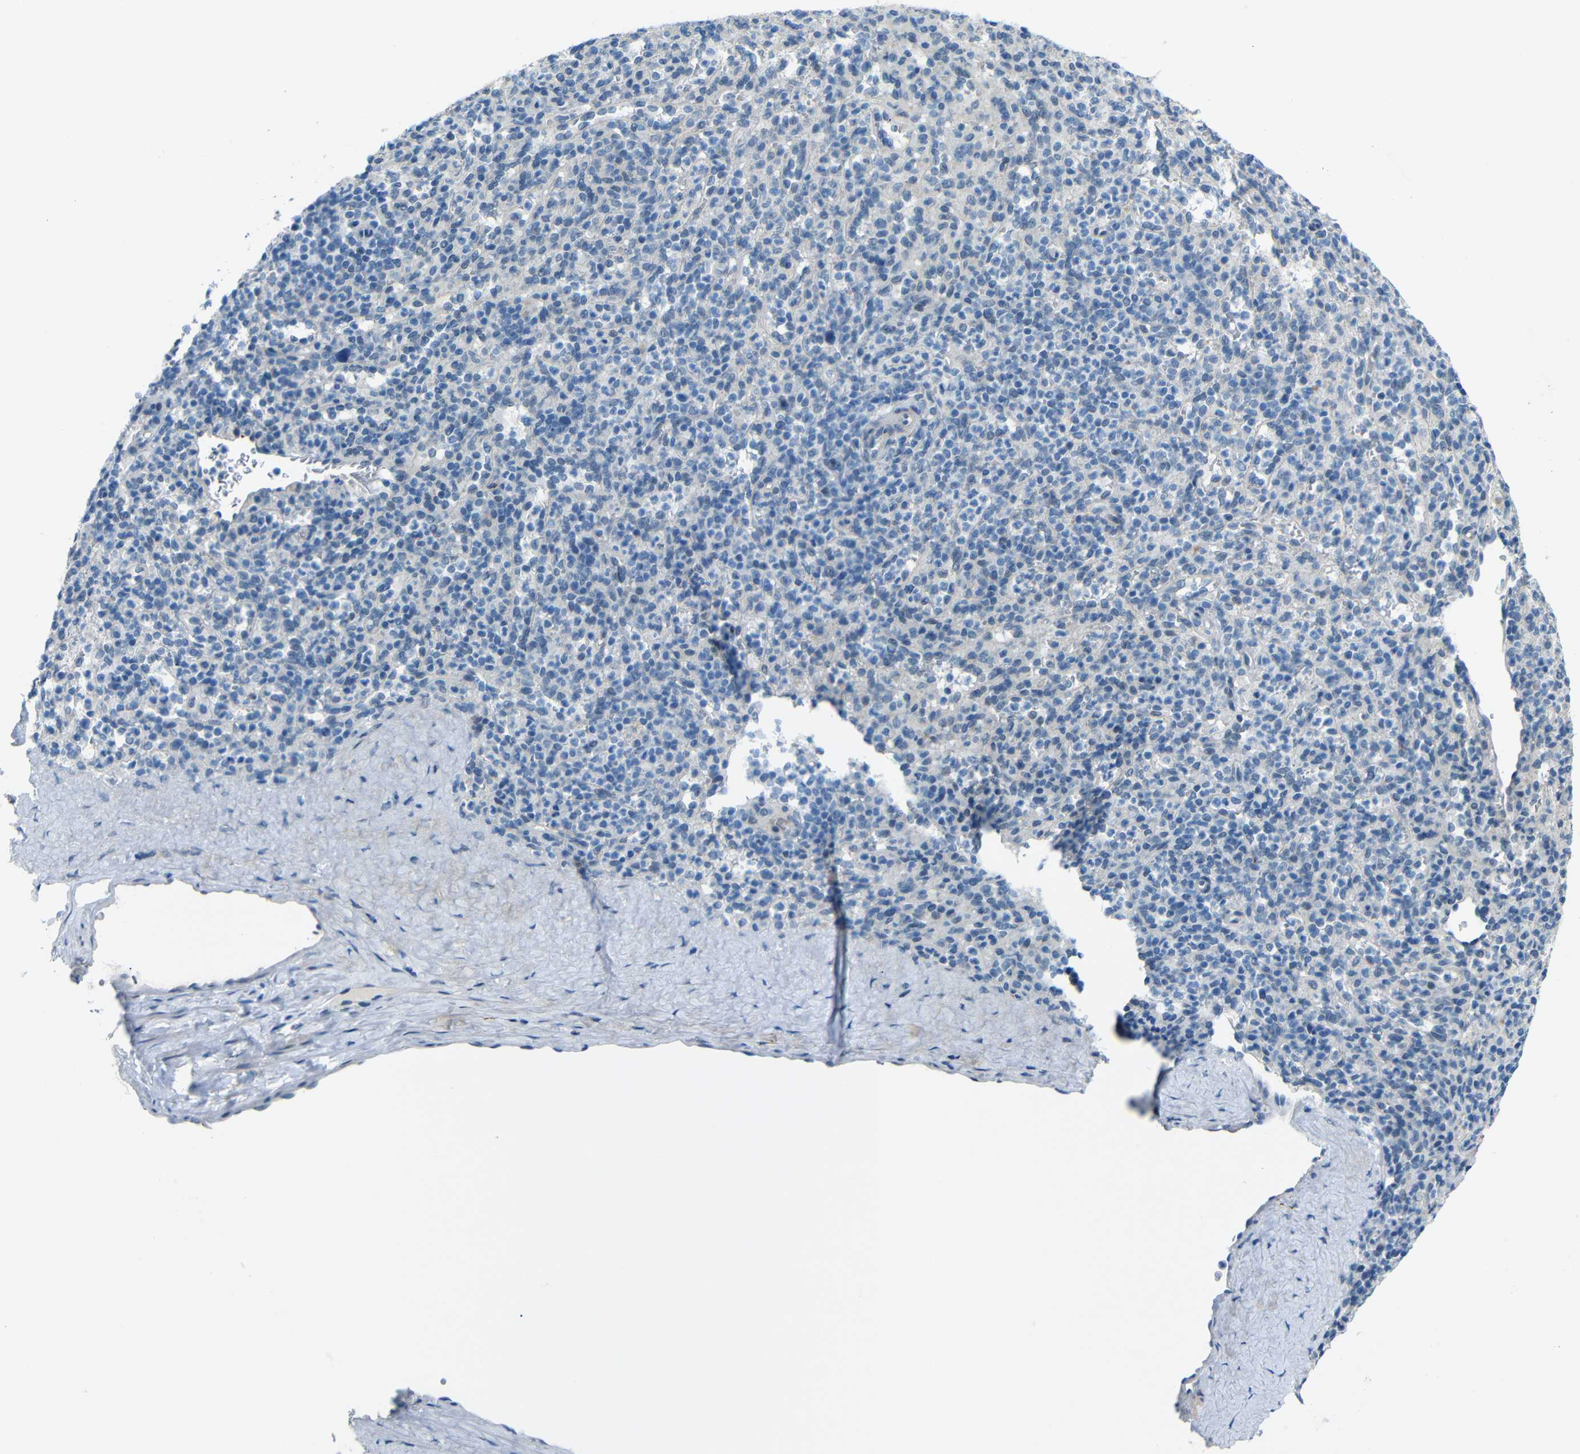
{"staining": {"intensity": "negative", "quantity": "none", "location": "none"}, "tissue": "spleen", "cell_type": "Cells in red pulp", "image_type": "normal", "snomed": [{"axis": "morphology", "description": "Normal tissue, NOS"}, {"axis": "topography", "description": "Spleen"}], "caption": "A high-resolution micrograph shows IHC staining of unremarkable spleen, which reveals no significant positivity in cells in red pulp.", "gene": "GPR158", "patient": {"sex": "male", "age": 36}}